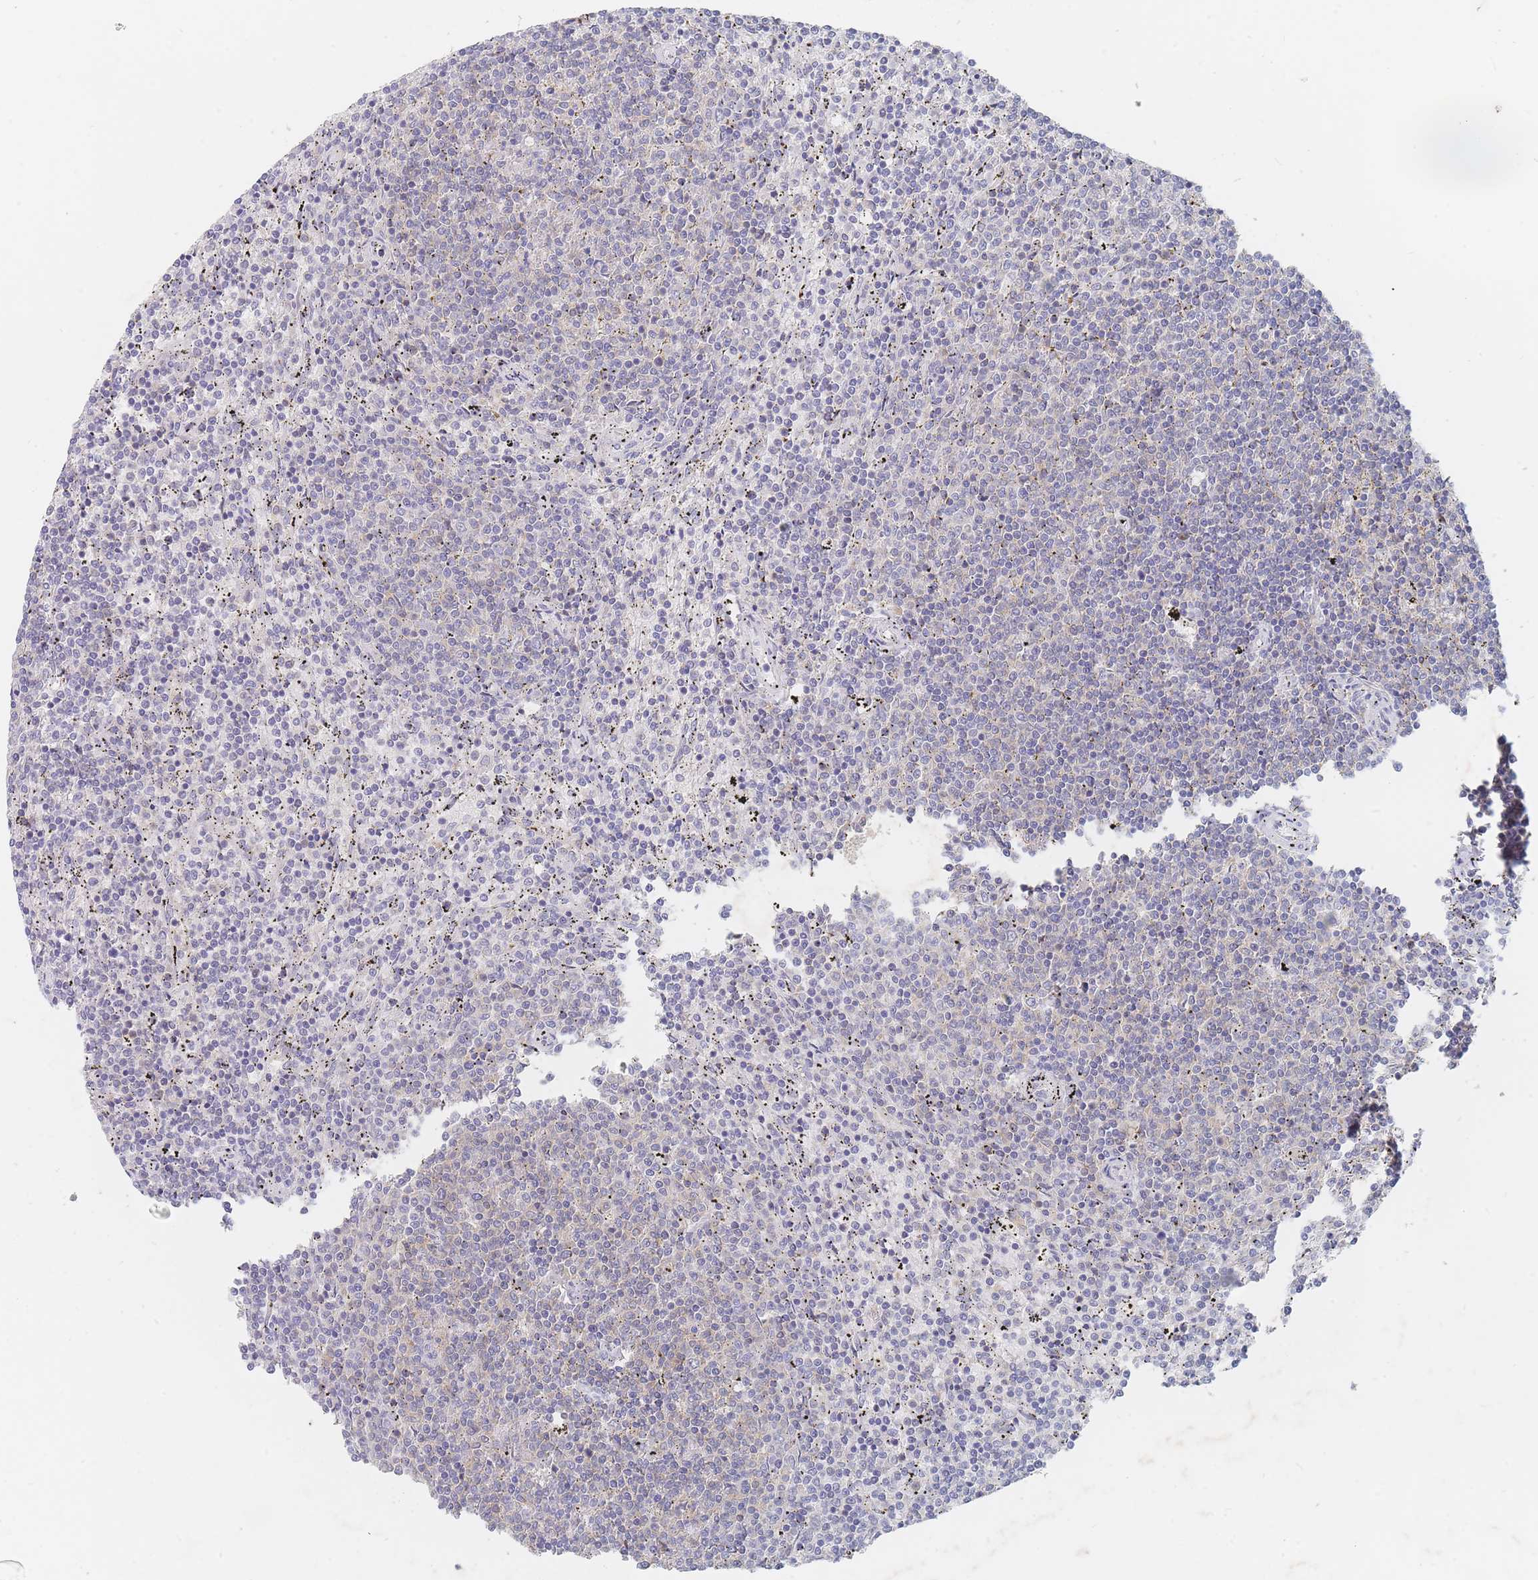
{"staining": {"intensity": "negative", "quantity": "none", "location": "none"}, "tissue": "lymphoma", "cell_type": "Tumor cells", "image_type": "cancer", "snomed": [{"axis": "morphology", "description": "Malignant lymphoma, non-Hodgkin's type, Low grade"}, {"axis": "topography", "description": "Spleen"}], "caption": "High magnification brightfield microscopy of malignant lymphoma, non-Hodgkin's type (low-grade) stained with DAB (brown) and counterstained with hematoxylin (blue): tumor cells show no significant positivity. Brightfield microscopy of immunohistochemistry stained with DAB (brown) and hematoxylin (blue), captured at high magnification.", "gene": "PPP6C", "patient": {"sex": "female", "age": 50}}